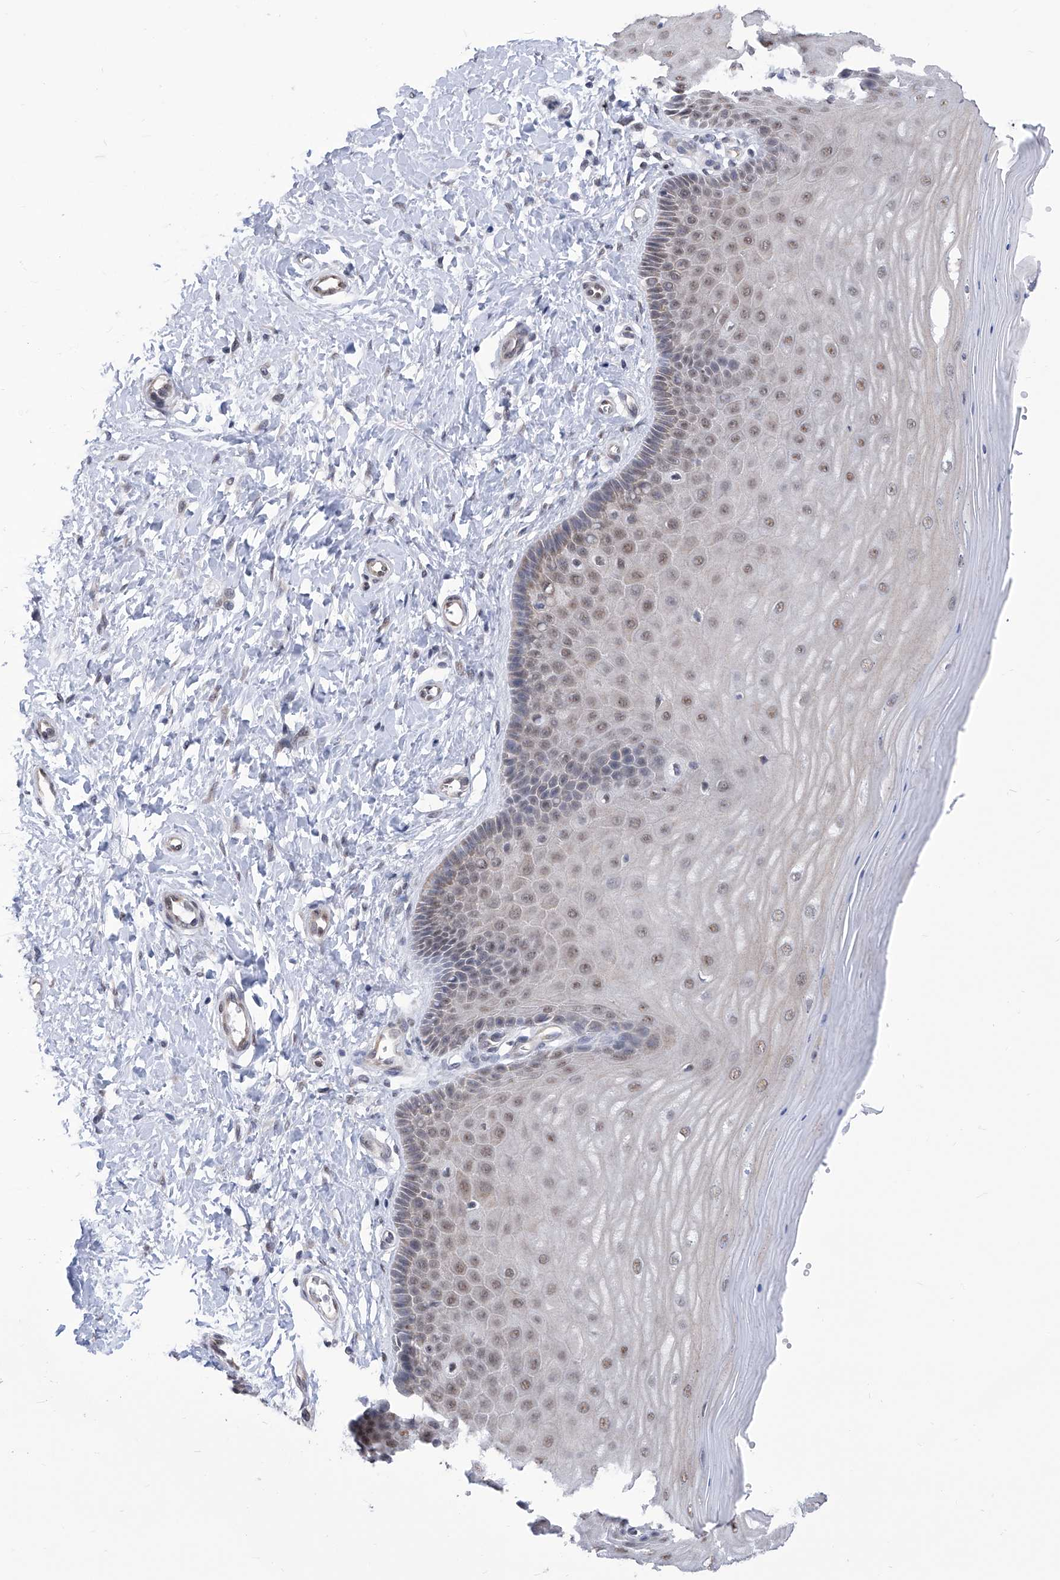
{"staining": {"intensity": "moderate", "quantity": "25%-75%", "location": "cytoplasmic/membranous,nuclear"}, "tissue": "cervix", "cell_type": "Glandular cells", "image_type": "normal", "snomed": [{"axis": "morphology", "description": "Normal tissue, NOS"}, {"axis": "topography", "description": "Cervix"}], "caption": "A photomicrograph of human cervix stained for a protein exhibits moderate cytoplasmic/membranous,nuclear brown staining in glandular cells. Nuclei are stained in blue.", "gene": "SART1", "patient": {"sex": "female", "age": 55}}